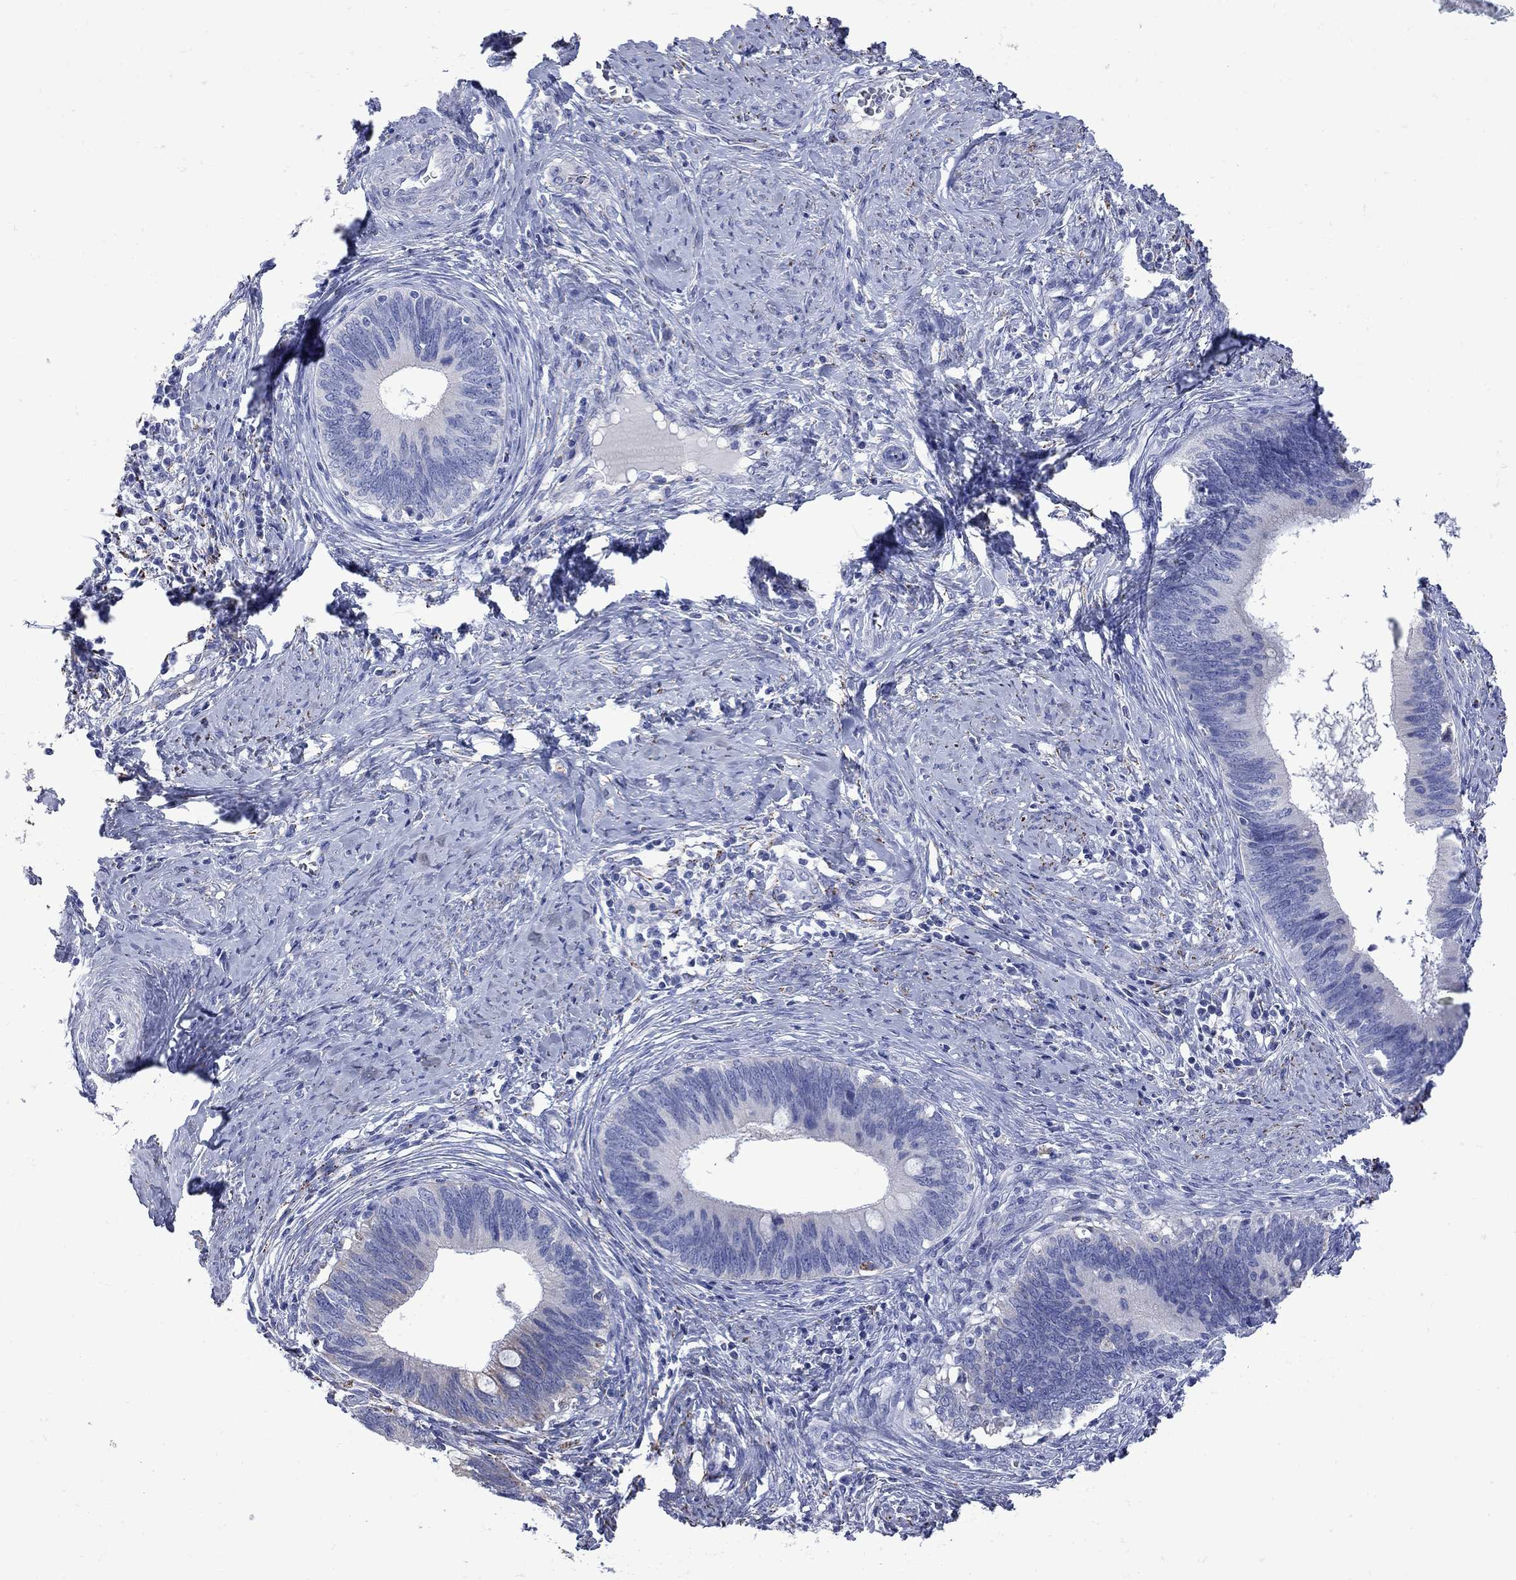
{"staining": {"intensity": "negative", "quantity": "none", "location": "none"}, "tissue": "cervical cancer", "cell_type": "Tumor cells", "image_type": "cancer", "snomed": [{"axis": "morphology", "description": "Adenocarcinoma, NOS"}, {"axis": "topography", "description": "Cervix"}], "caption": "Immunohistochemistry image of human cervical cancer stained for a protein (brown), which demonstrates no positivity in tumor cells.", "gene": "SESTD1", "patient": {"sex": "female", "age": 42}}